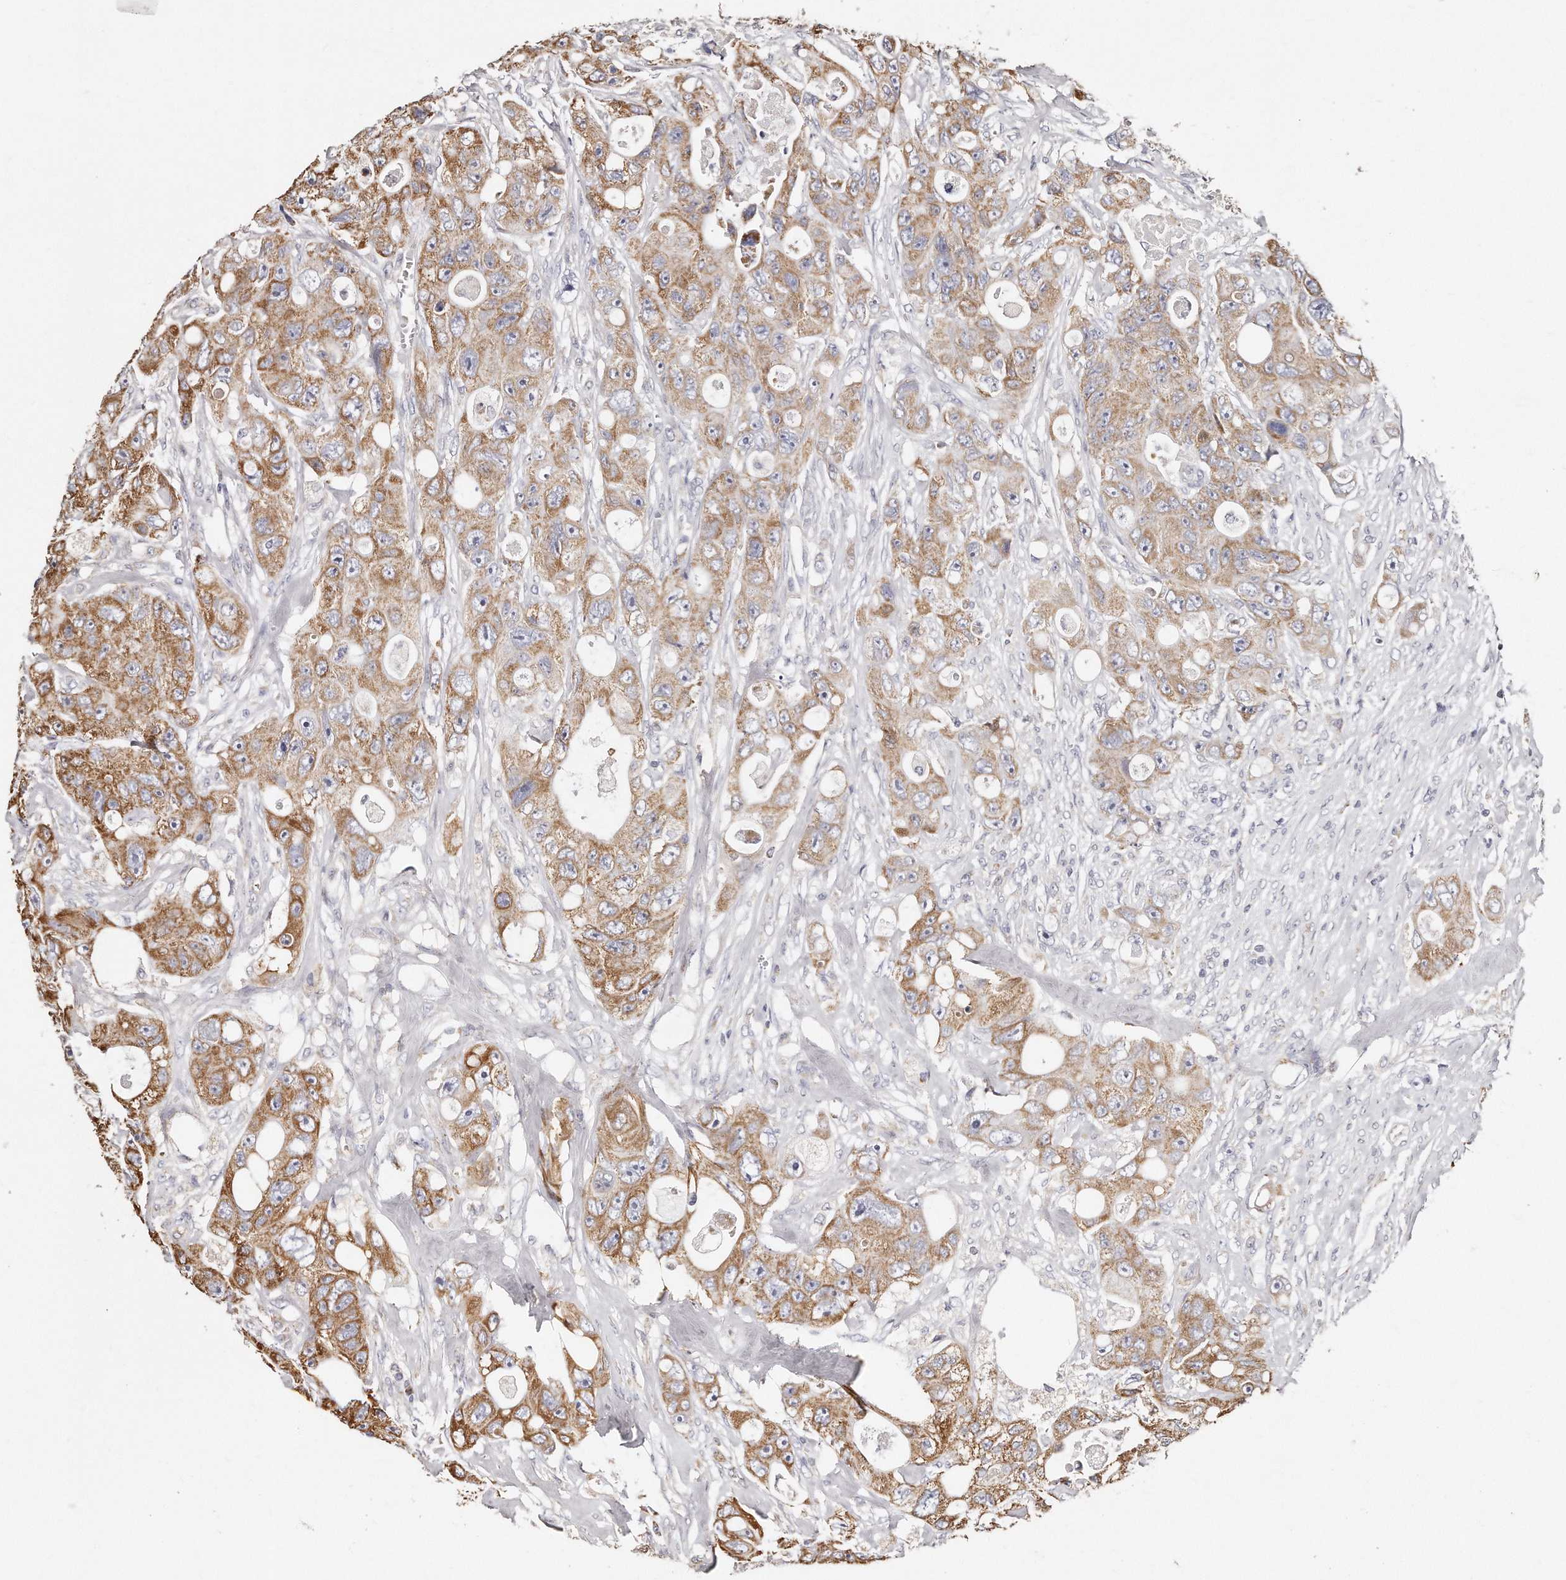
{"staining": {"intensity": "moderate", "quantity": ">75%", "location": "cytoplasmic/membranous"}, "tissue": "colorectal cancer", "cell_type": "Tumor cells", "image_type": "cancer", "snomed": [{"axis": "morphology", "description": "Adenocarcinoma, NOS"}, {"axis": "topography", "description": "Colon"}], "caption": "Immunohistochemical staining of human colorectal adenocarcinoma displays moderate cytoplasmic/membranous protein positivity in approximately >75% of tumor cells. Using DAB (brown) and hematoxylin (blue) stains, captured at high magnification using brightfield microscopy.", "gene": "RTKN", "patient": {"sex": "female", "age": 46}}